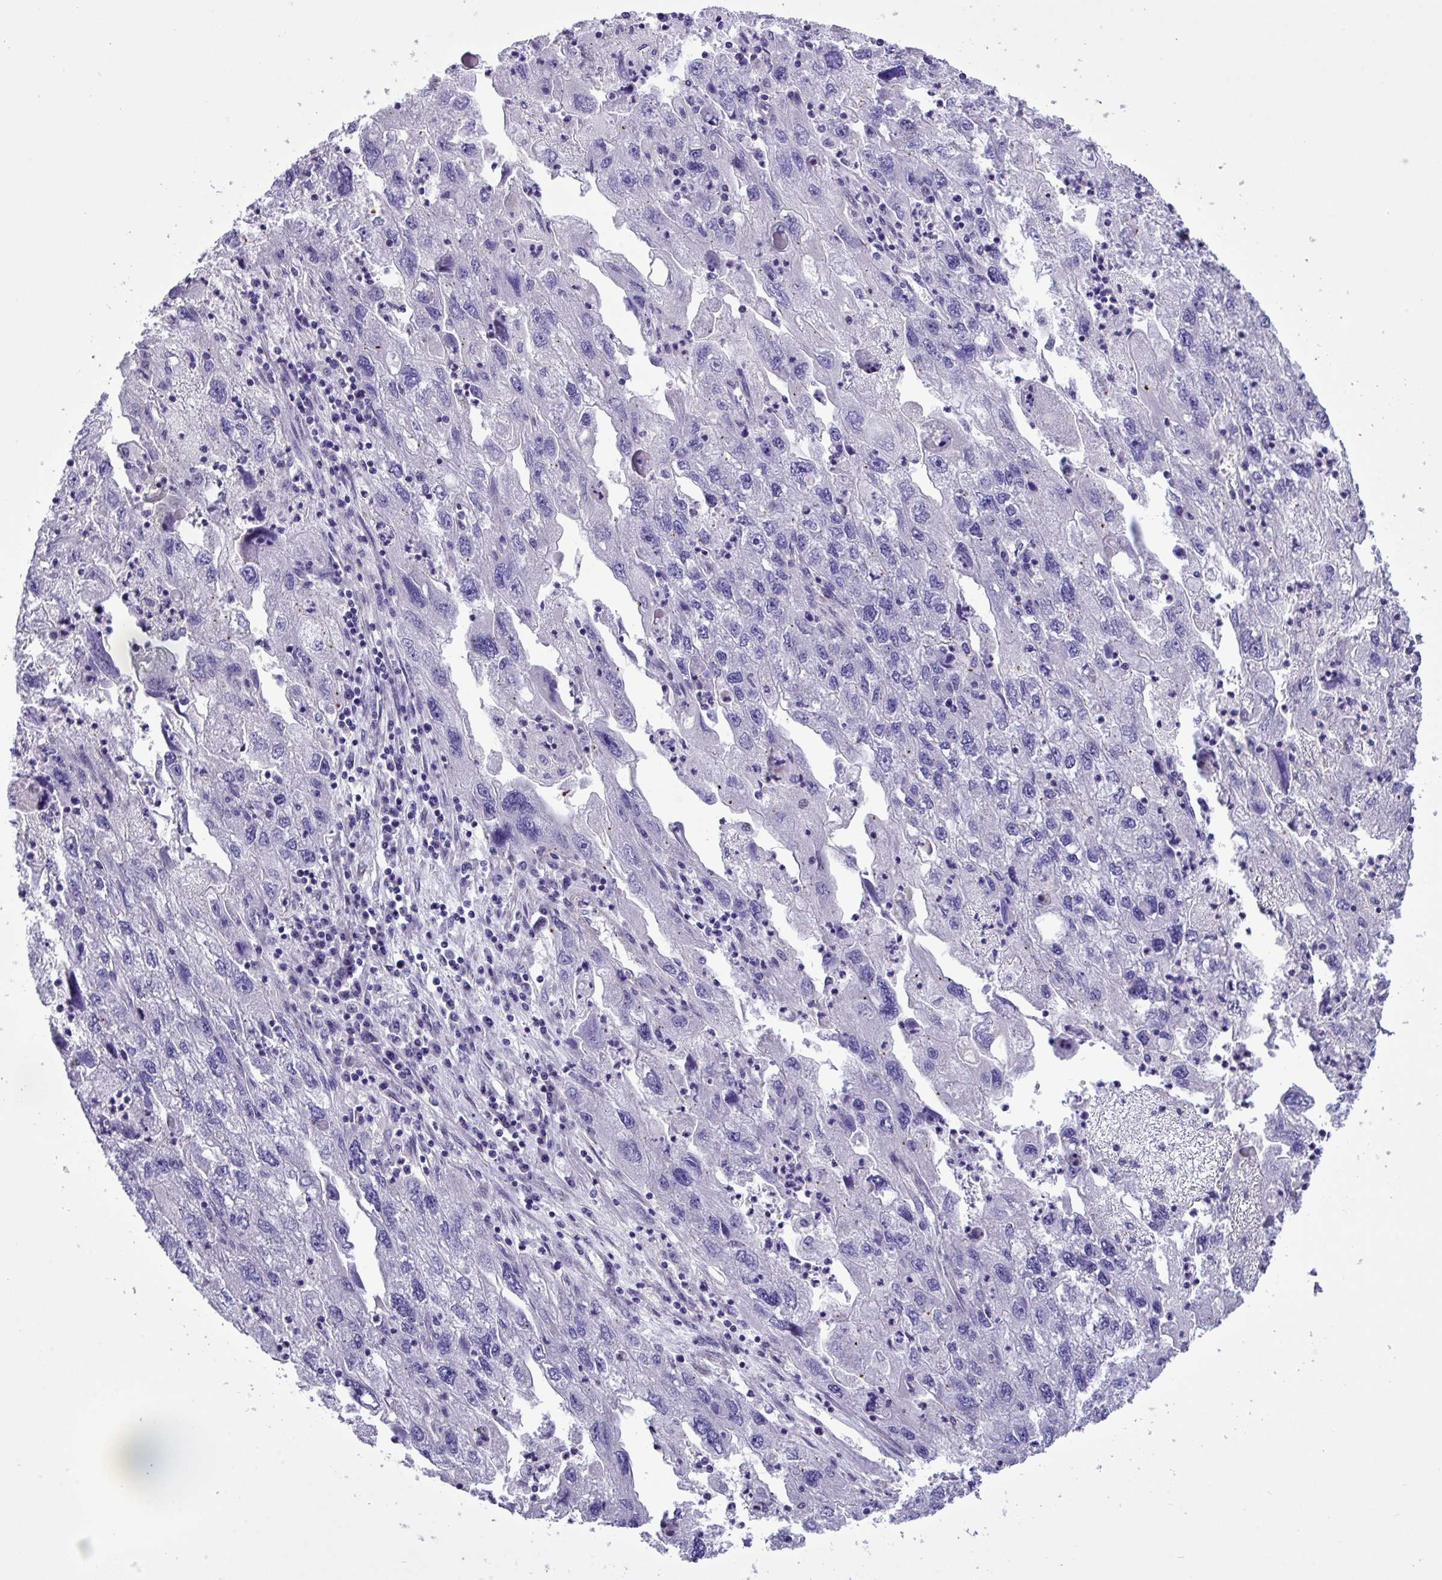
{"staining": {"intensity": "negative", "quantity": "none", "location": "none"}, "tissue": "endometrial cancer", "cell_type": "Tumor cells", "image_type": "cancer", "snomed": [{"axis": "morphology", "description": "Adenocarcinoma, NOS"}, {"axis": "topography", "description": "Endometrium"}], "caption": "This is an immunohistochemistry image of human endometrial cancer (adenocarcinoma). There is no staining in tumor cells.", "gene": "SPINK8", "patient": {"sex": "female", "age": 49}}